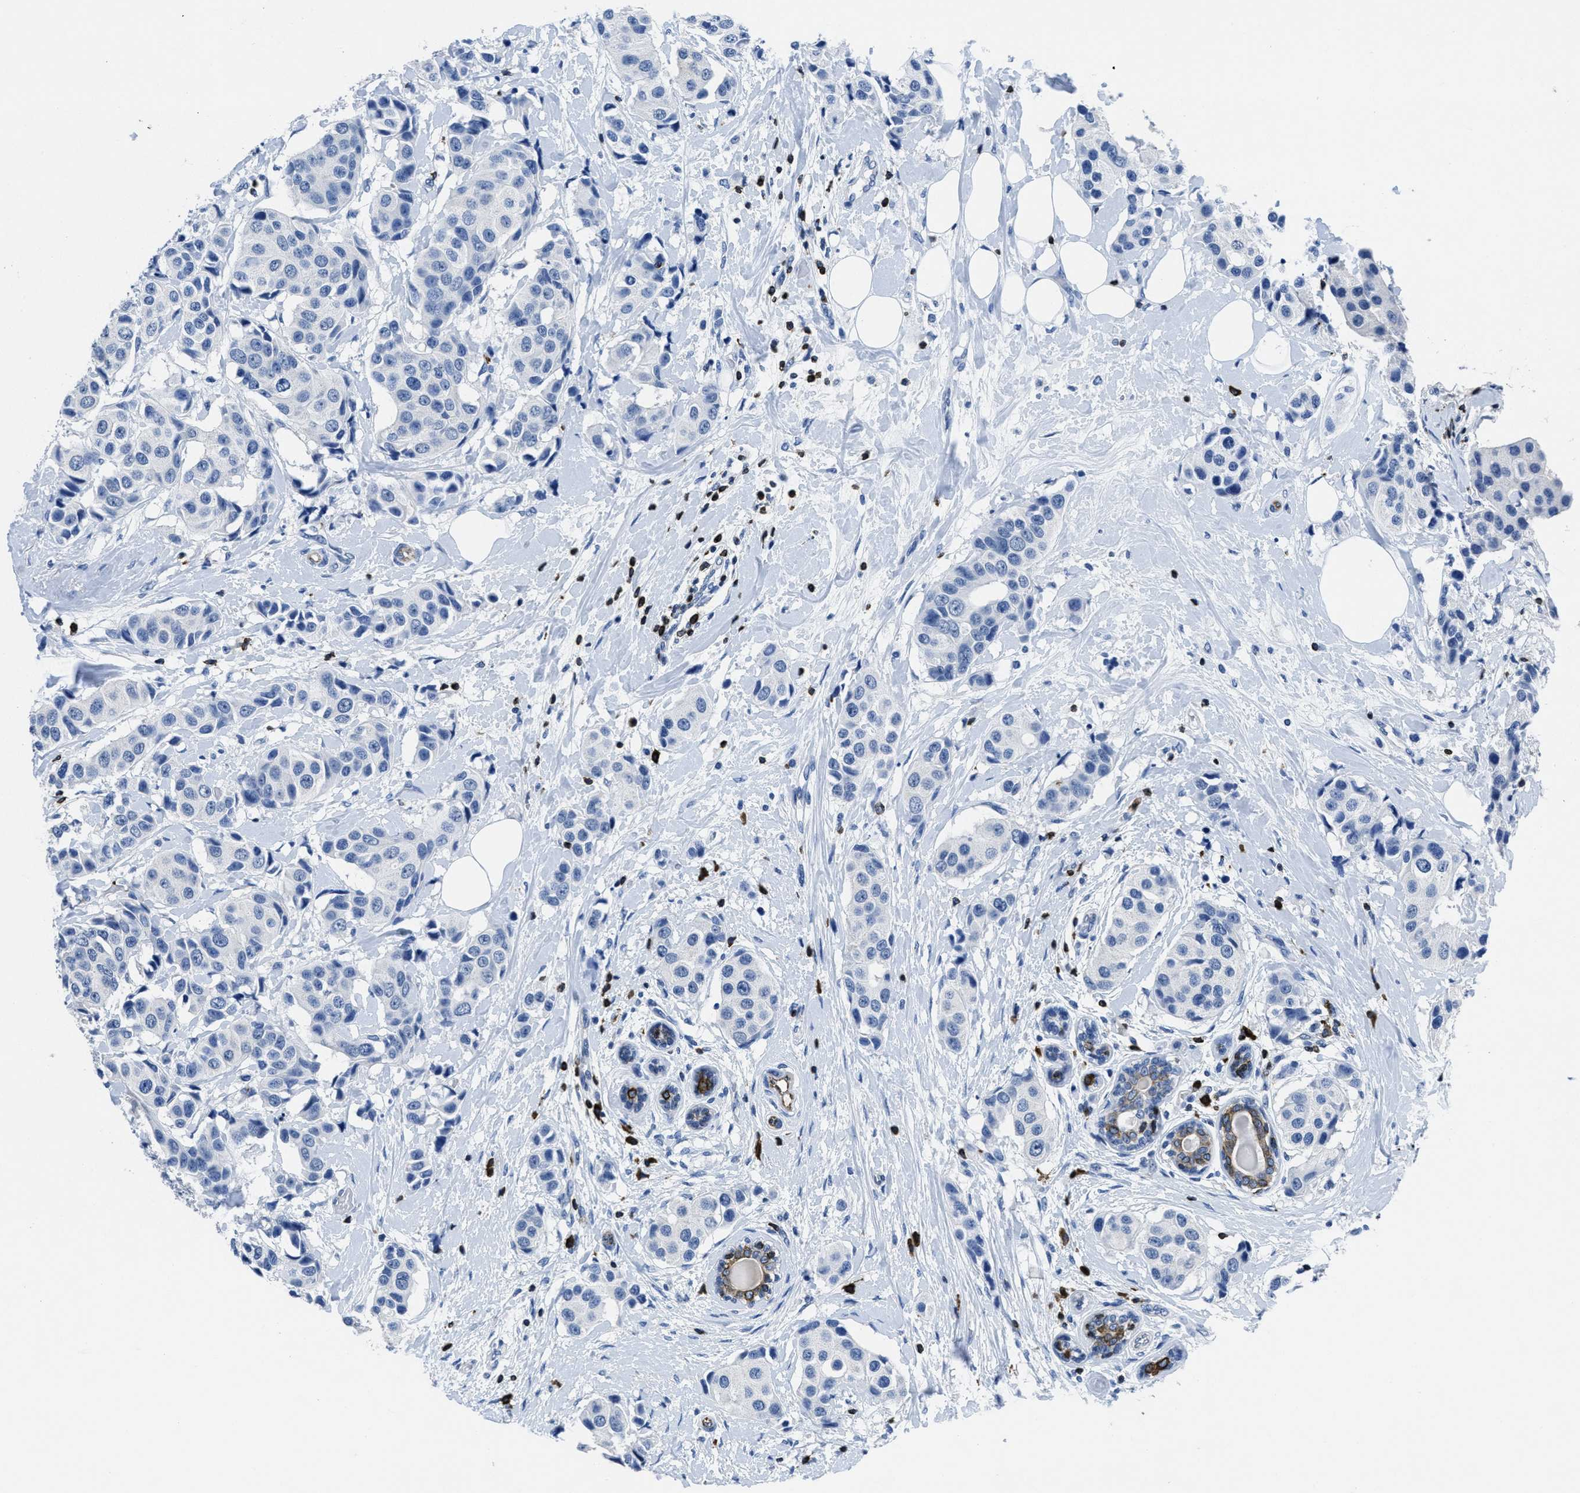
{"staining": {"intensity": "negative", "quantity": "none", "location": "none"}, "tissue": "breast cancer", "cell_type": "Tumor cells", "image_type": "cancer", "snomed": [{"axis": "morphology", "description": "Normal tissue, NOS"}, {"axis": "morphology", "description": "Duct carcinoma"}, {"axis": "topography", "description": "Breast"}], "caption": "An image of invasive ductal carcinoma (breast) stained for a protein reveals no brown staining in tumor cells.", "gene": "ITGA3", "patient": {"sex": "female", "age": 39}}